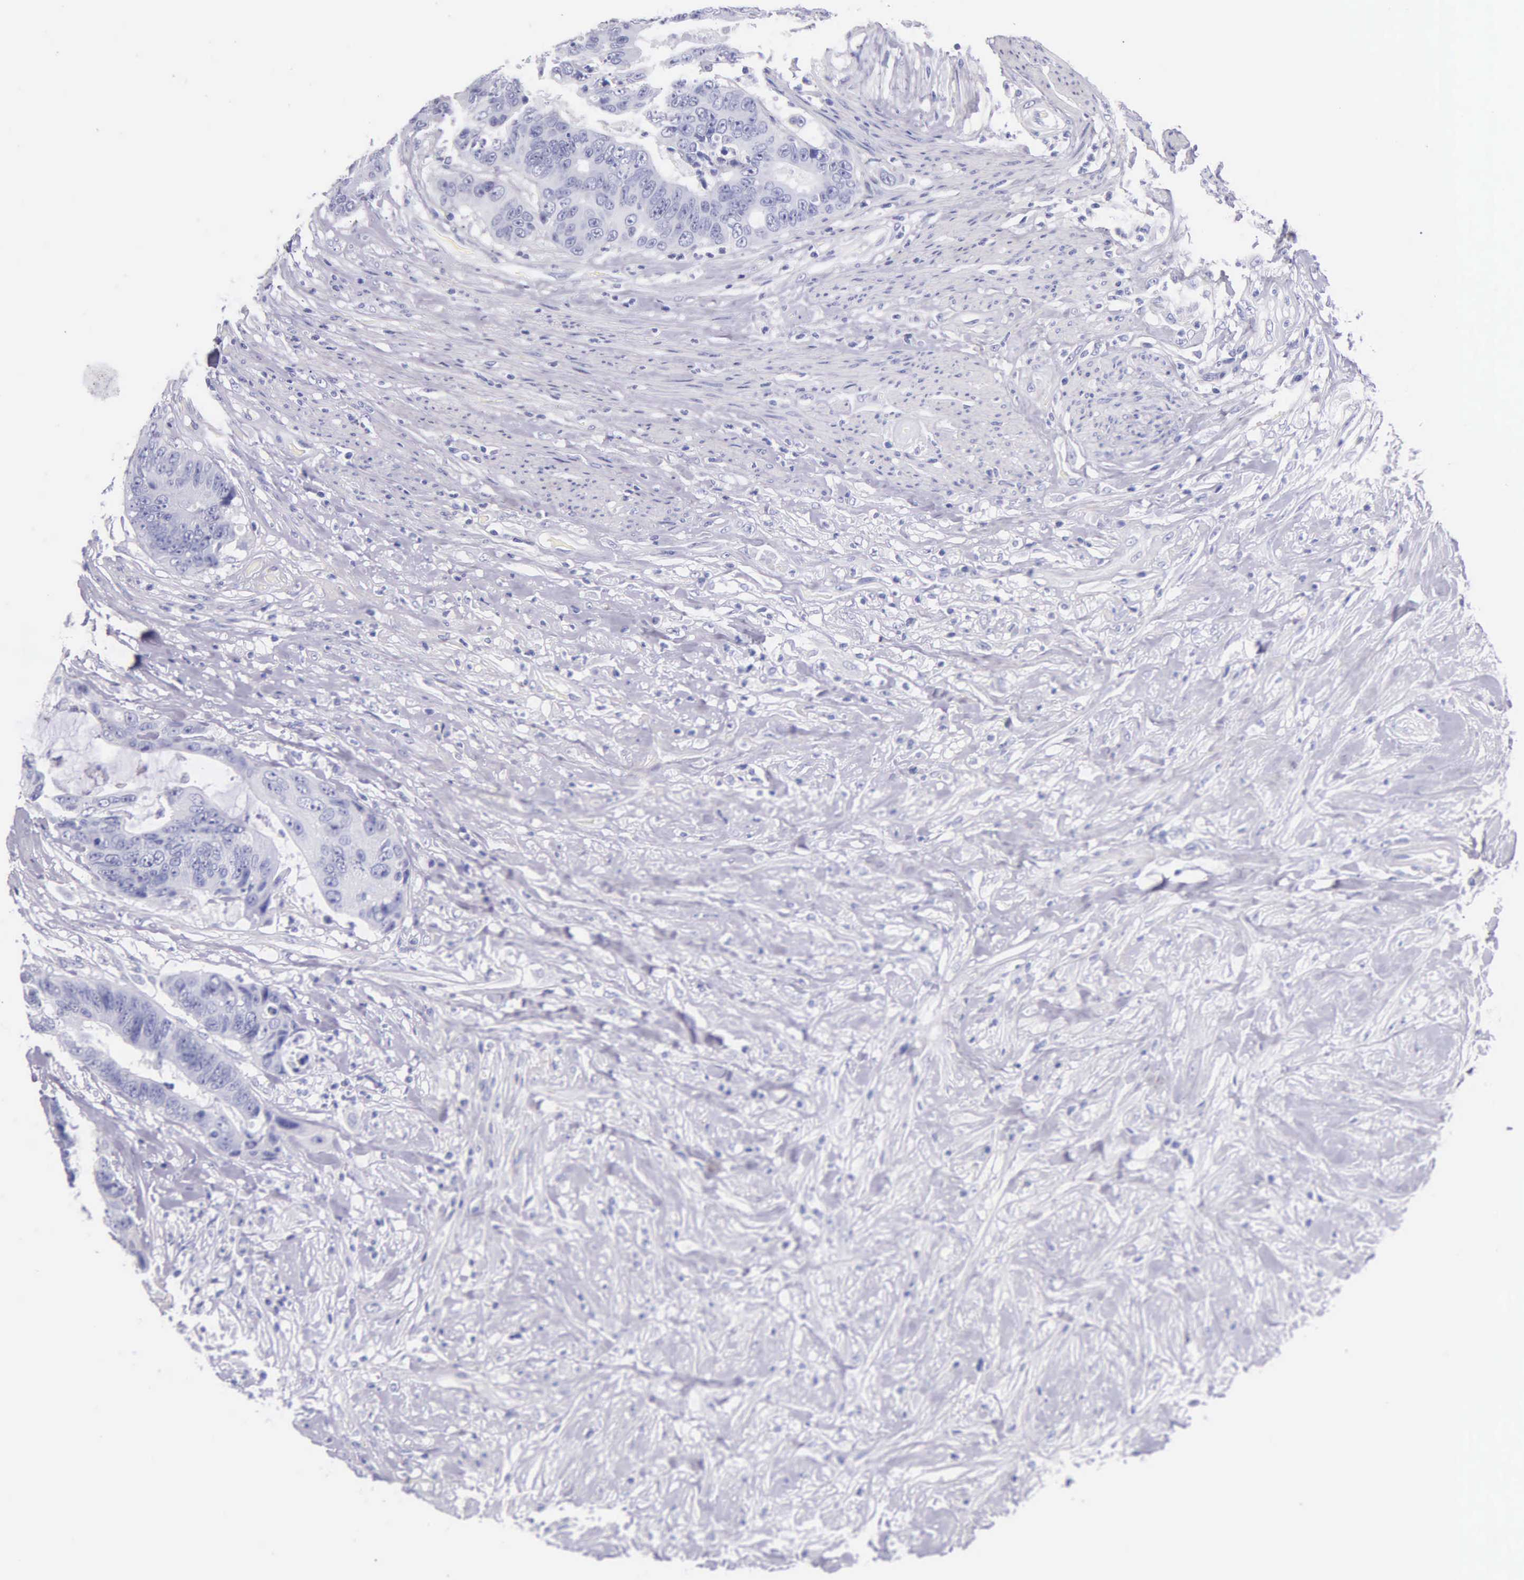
{"staining": {"intensity": "negative", "quantity": "none", "location": "none"}, "tissue": "colorectal cancer", "cell_type": "Tumor cells", "image_type": "cancer", "snomed": [{"axis": "morphology", "description": "Adenocarcinoma, NOS"}, {"axis": "topography", "description": "Rectum"}], "caption": "The histopathology image demonstrates no staining of tumor cells in colorectal cancer.", "gene": "KLK3", "patient": {"sex": "female", "age": 65}}